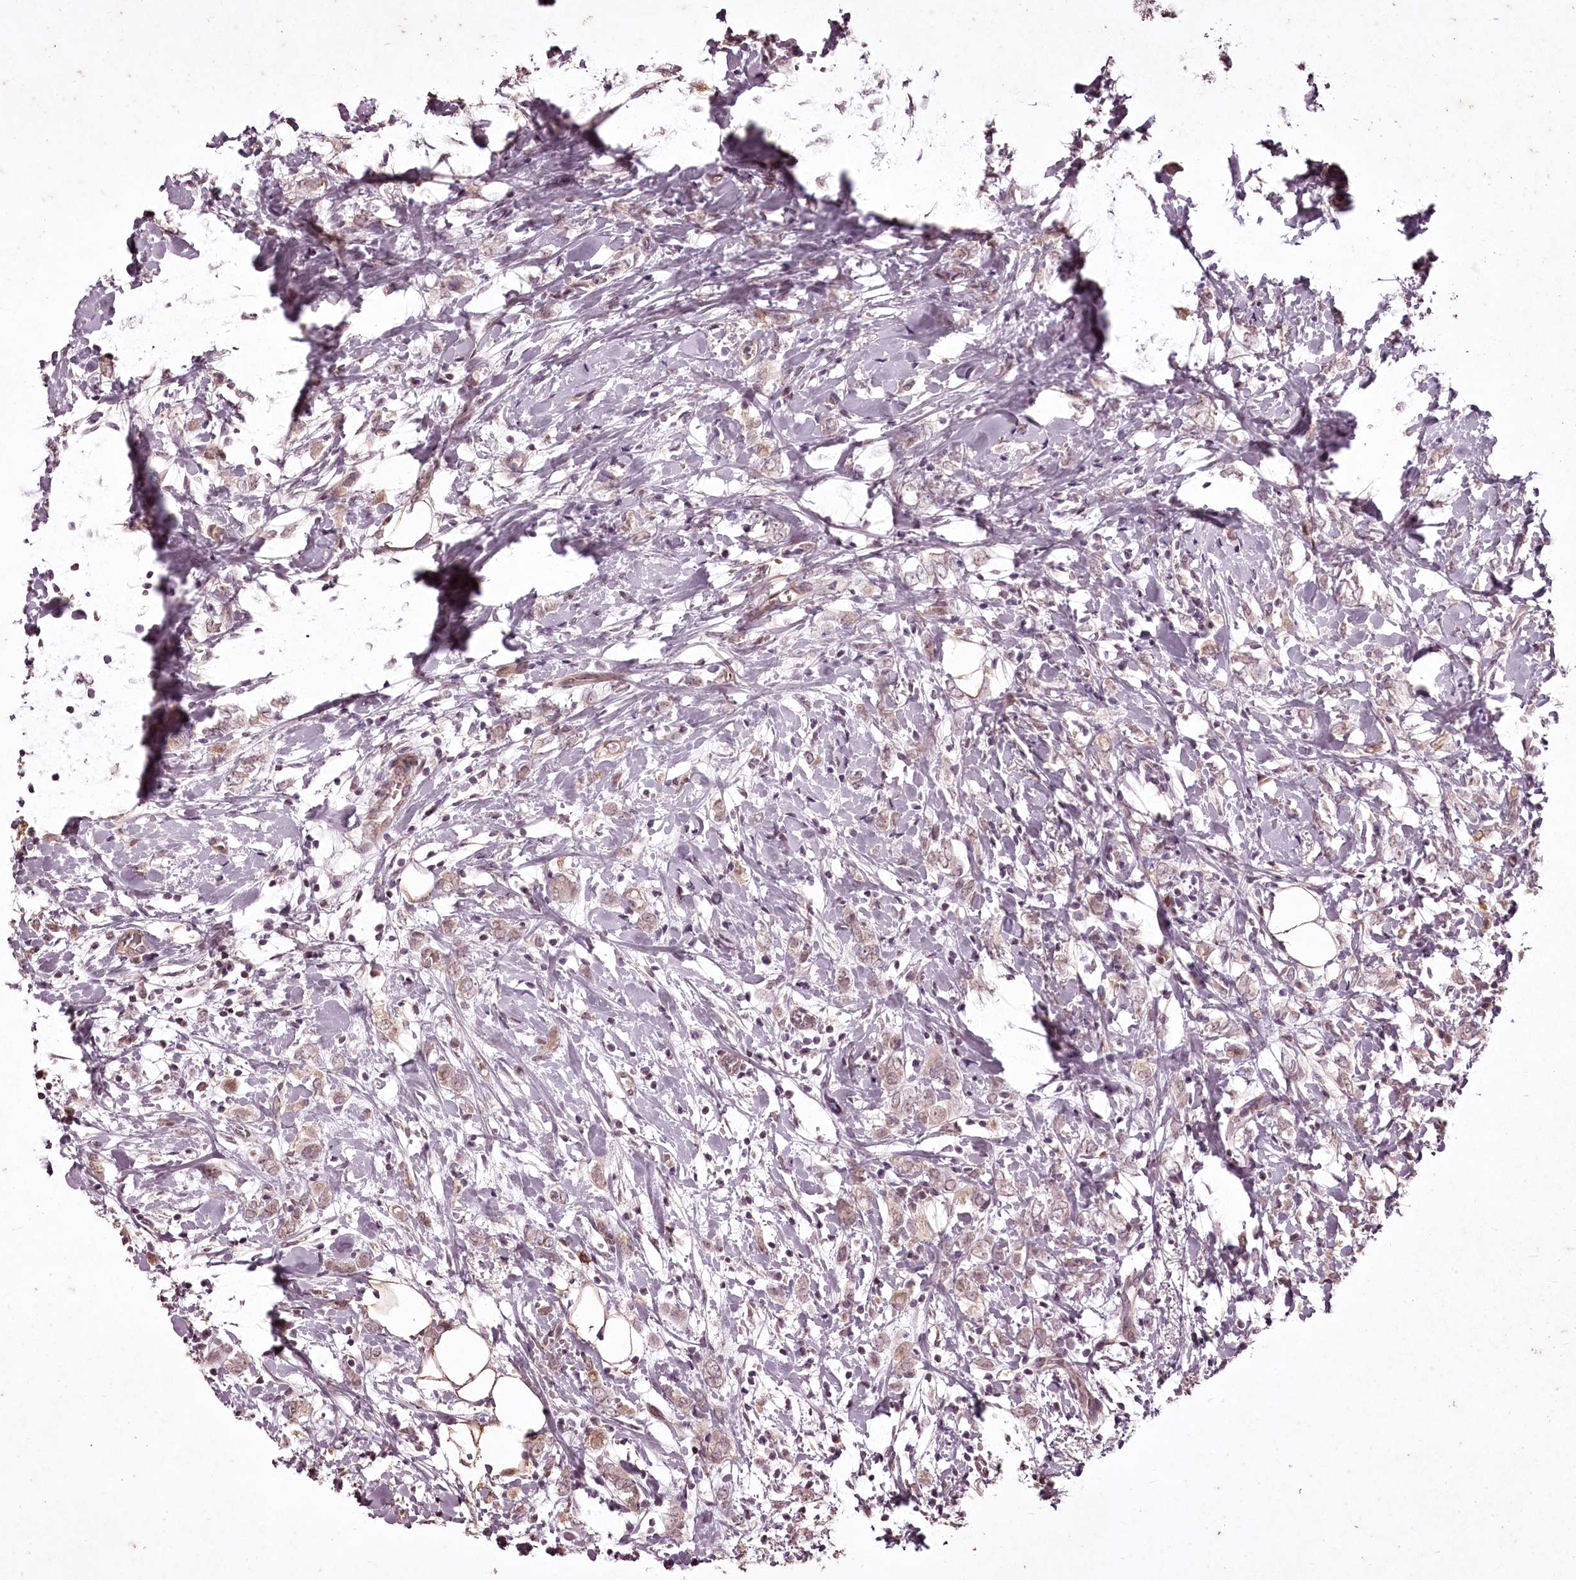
{"staining": {"intensity": "weak", "quantity": "25%-75%", "location": "cytoplasmic/membranous,nuclear"}, "tissue": "breast cancer", "cell_type": "Tumor cells", "image_type": "cancer", "snomed": [{"axis": "morphology", "description": "Normal tissue, NOS"}, {"axis": "morphology", "description": "Lobular carcinoma"}, {"axis": "topography", "description": "Breast"}], "caption": "Weak cytoplasmic/membranous and nuclear staining for a protein is appreciated in approximately 25%-75% of tumor cells of breast lobular carcinoma using immunohistochemistry (IHC).", "gene": "ADRA1D", "patient": {"sex": "female", "age": 47}}